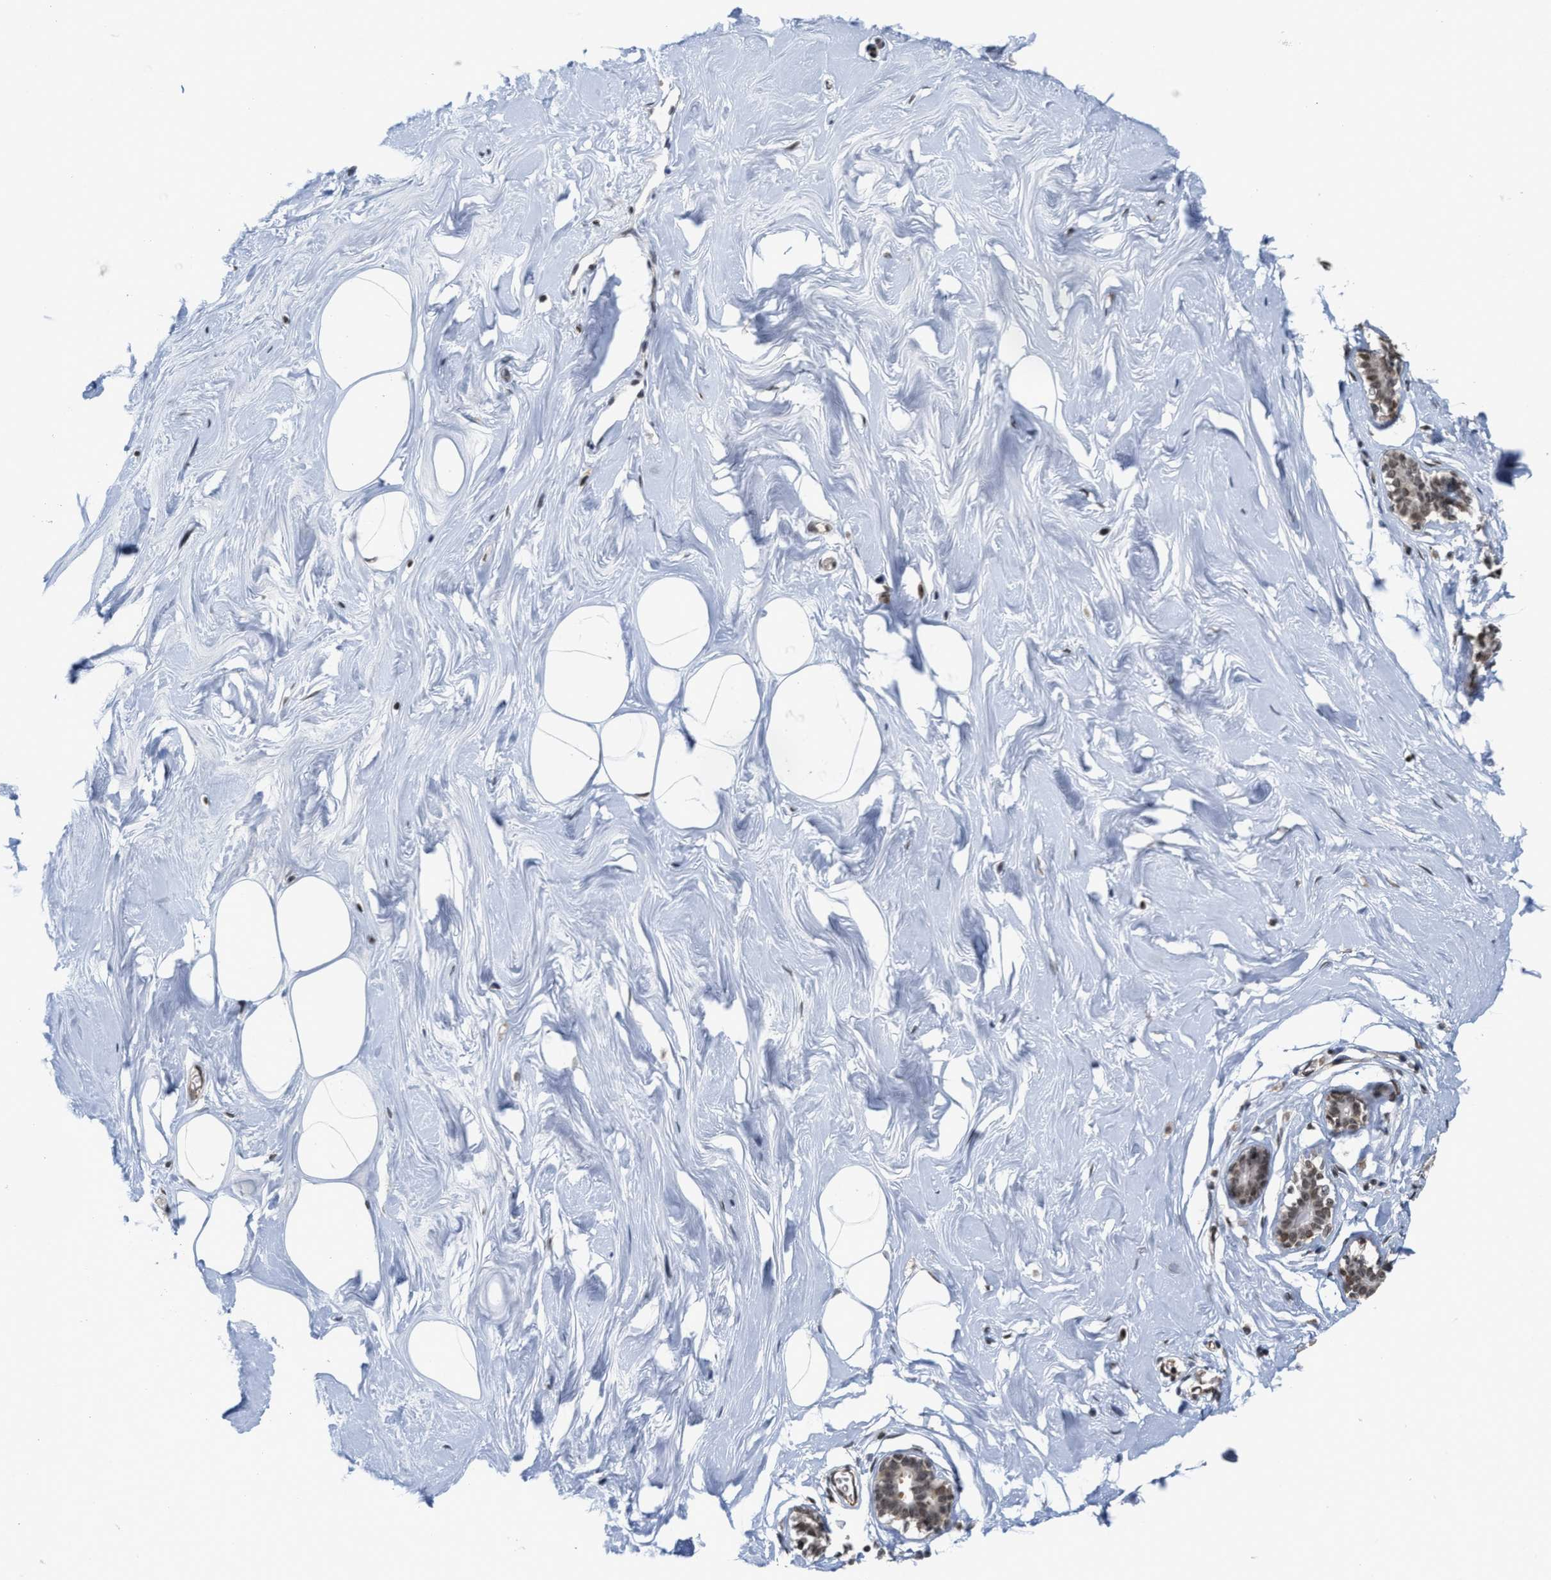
{"staining": {"intensity": "weak", "quantity": ">75%", "location": "nuclear"}, "tissue": "adipose tissue", "cell_type": "Adipocytes", "image_type": "normal", "snomed": [{"axis": "morphology", "description": "Normal tissue, NOS"}, {"axis": "morphology", "description": "Fibrosis, NOS"}, {"axis": "topography", "description": "Breast"}, {"axis": "topography", "description": "Adipose tissue"}], "caption": "An immunohistochemistry (IHC) image of normal tissue is shown. Protein staining in brown shows weak nuclear positivity in adipose tissue within adipocytes.", "gene": "ANKRD6", "patient": {"sex": "female", "age": 39}}